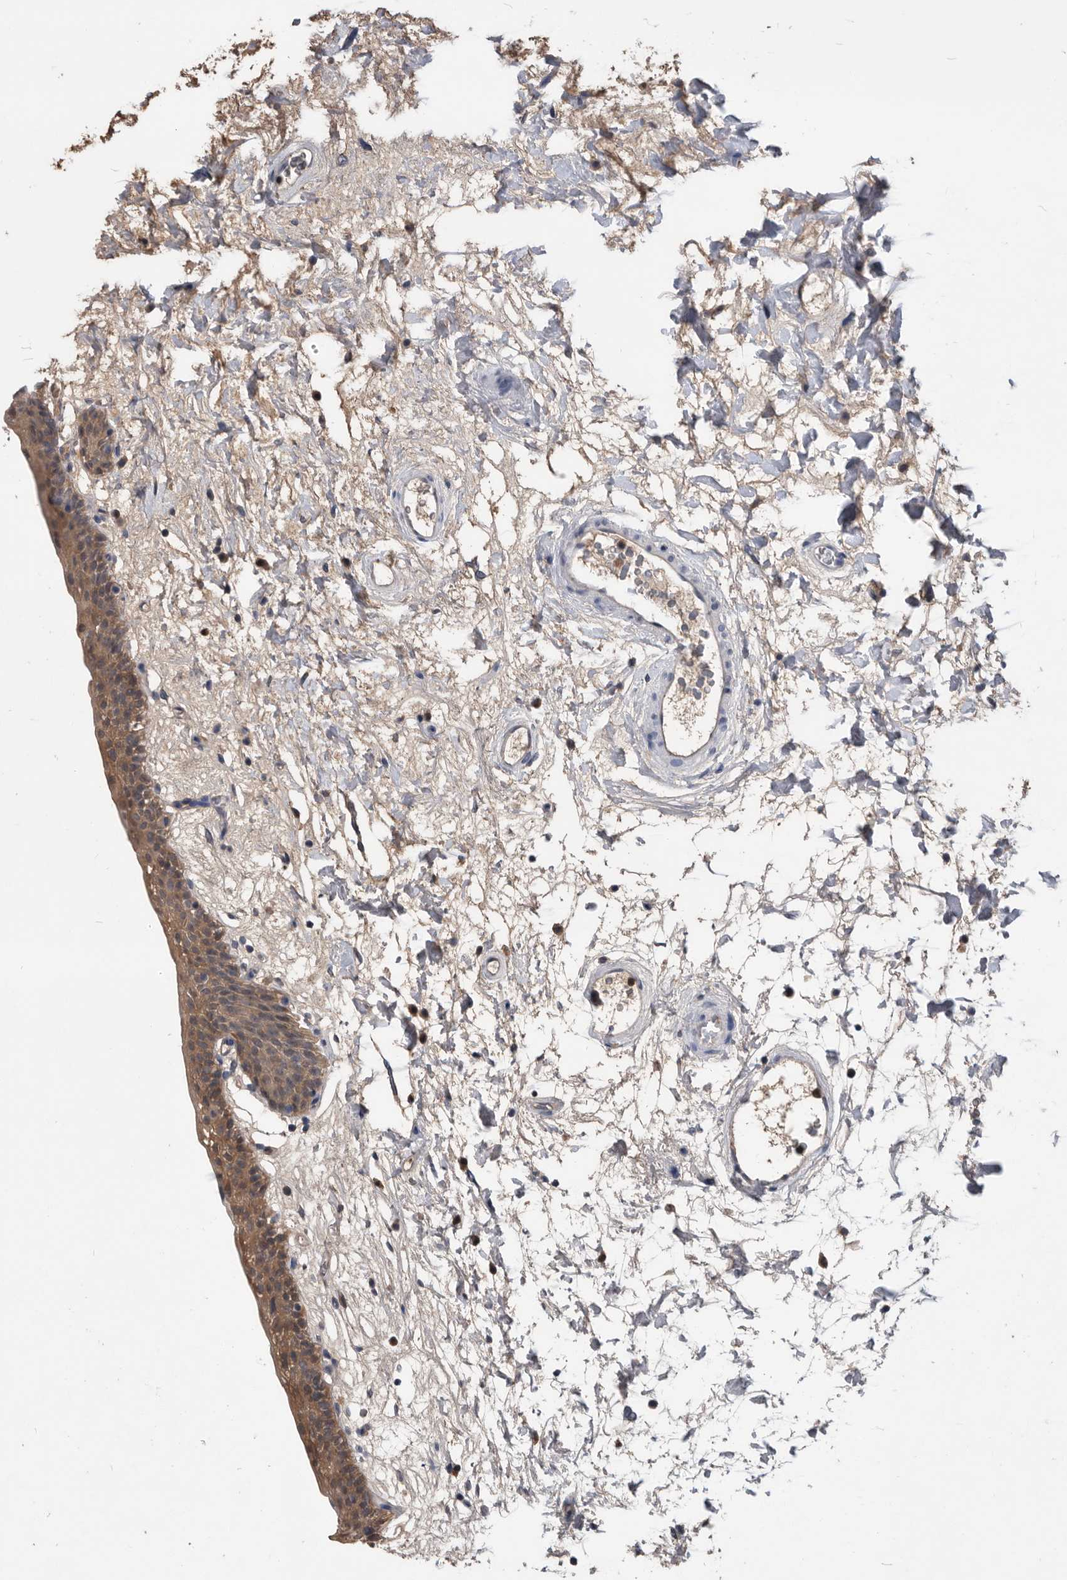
{"staining": {"intensity": "moderate", "quantity": ">75%", "location": "cytoplasmic/membranous"}, "tissue": "urinary bladder", "cell_type": "Urothelial cells", "image_type": "normal", "snomed": [{"axis": "morphology", "description": "Normal tissue, NOS"}, {"axis": "topography", "description": "Urinary bladder"}], "caption": "The micrograph reveals a brown stain indicating the presence of a protein in the cytoplasmic/membranous of urothelial cells in urinary bladder. (DAB (3,3'-diaminobenzidine) = brown stain, brightfield microscopy at high magnification).", "gene": "PDXK", "patient": {"sex": "male", "age": 83}}